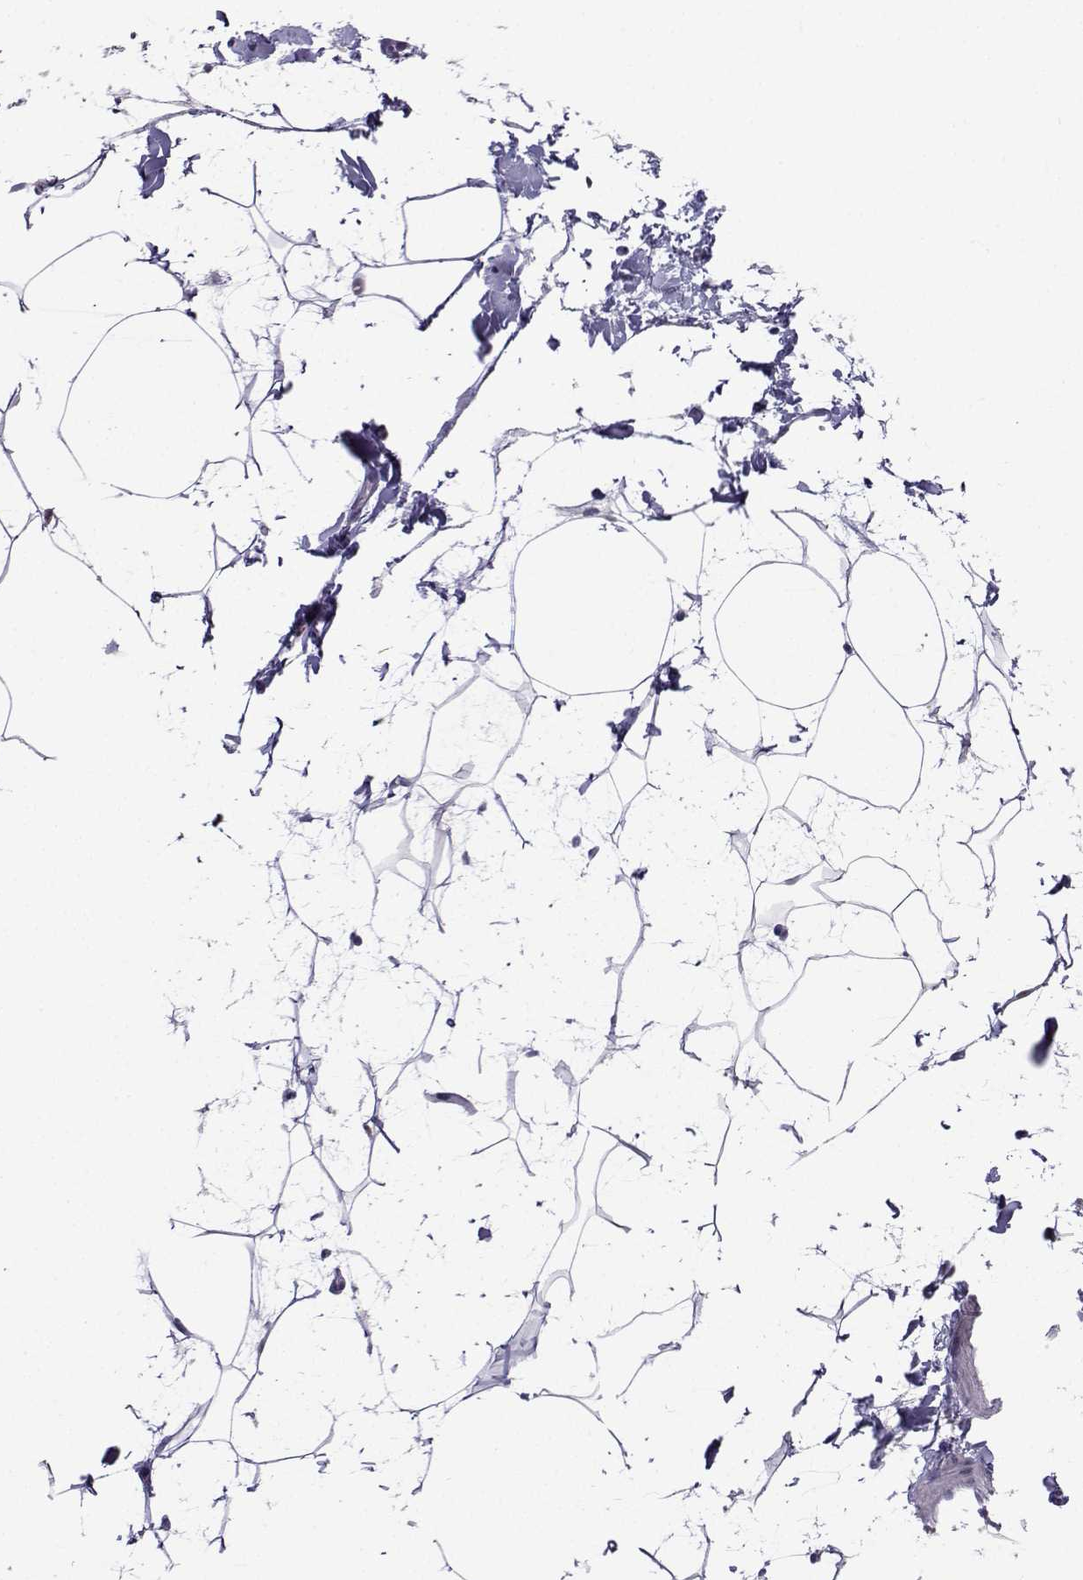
{"staining": {"intensity": "negative", "quantity": "none", "location": "none"}, "tissue": "adipose tissue", "cell_type": "Adipocytes", "image_type": "normal", "snomed": [{"axis": "morphology", "description": "Normal tissue, NOS"}, {"axis": "topography", "description": "Gallbladder"}, {"axis": "topography", "description": "Peripheral nerve tissue"}], "caption": "Adipose tissue stained for a protein using immunohistochemistry (IHC) reveals no expression adipocytes.", "gene": "TEDC2", "patient": {"sex": "female", "age": 45}}